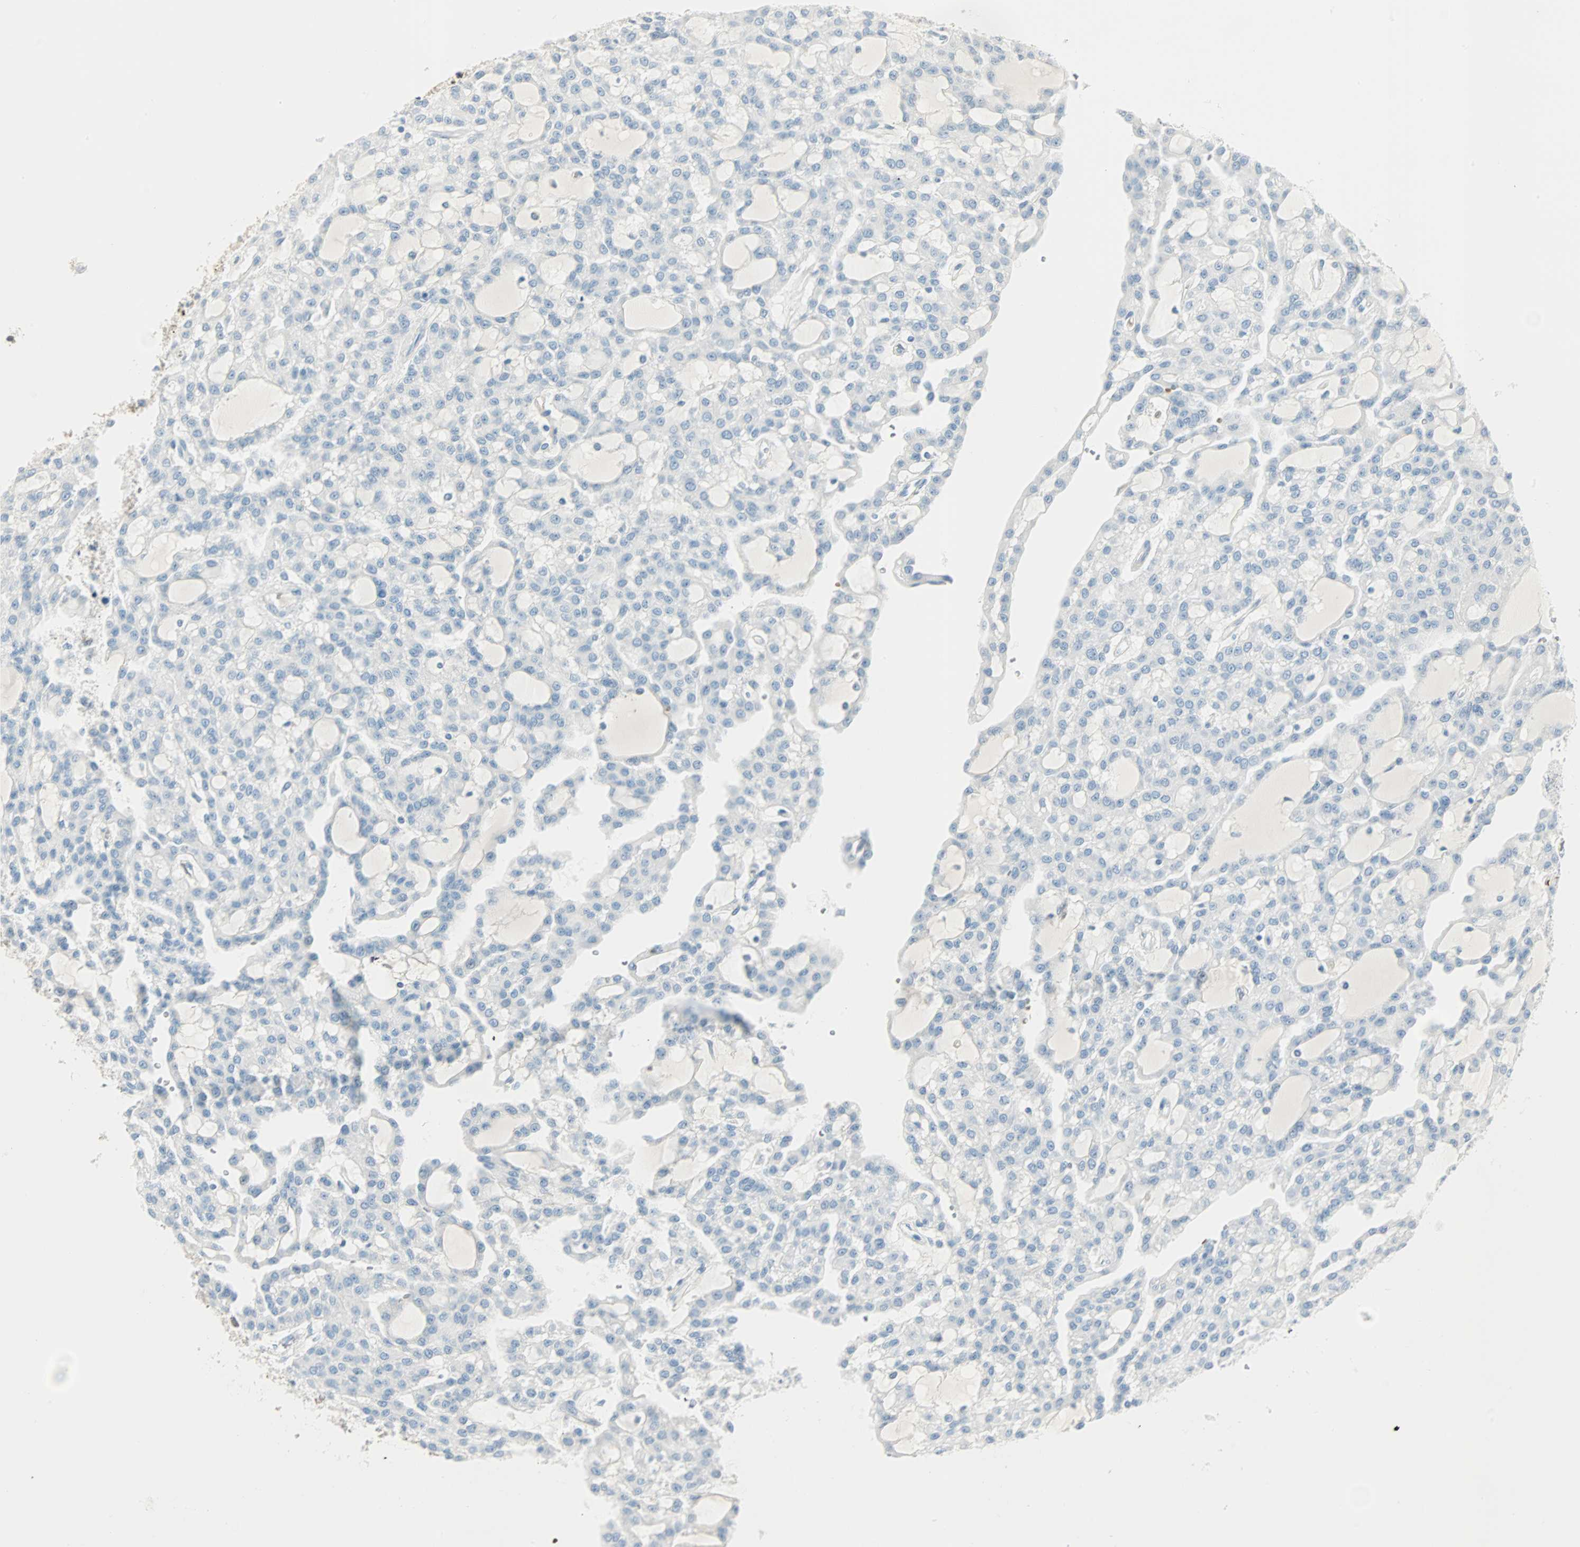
{"staining": {"intensity": "negative", "quantity": "none", "location": "none"}, "tissue": "renal cancer", "cell_type": "Tumor cells", "image_type": "cancer", "snomed": [{"axis": "morphology", "description": "Adenocarcinoma, NOS"}, {"axis": "topography", "description": "Kidney"}], "caption": "This is an IHC photomicrograph of human renal cancer. There is no positivity in tumor cells.", "gene": "BCAN", "patient": {"sex": "male", "age": 63}}